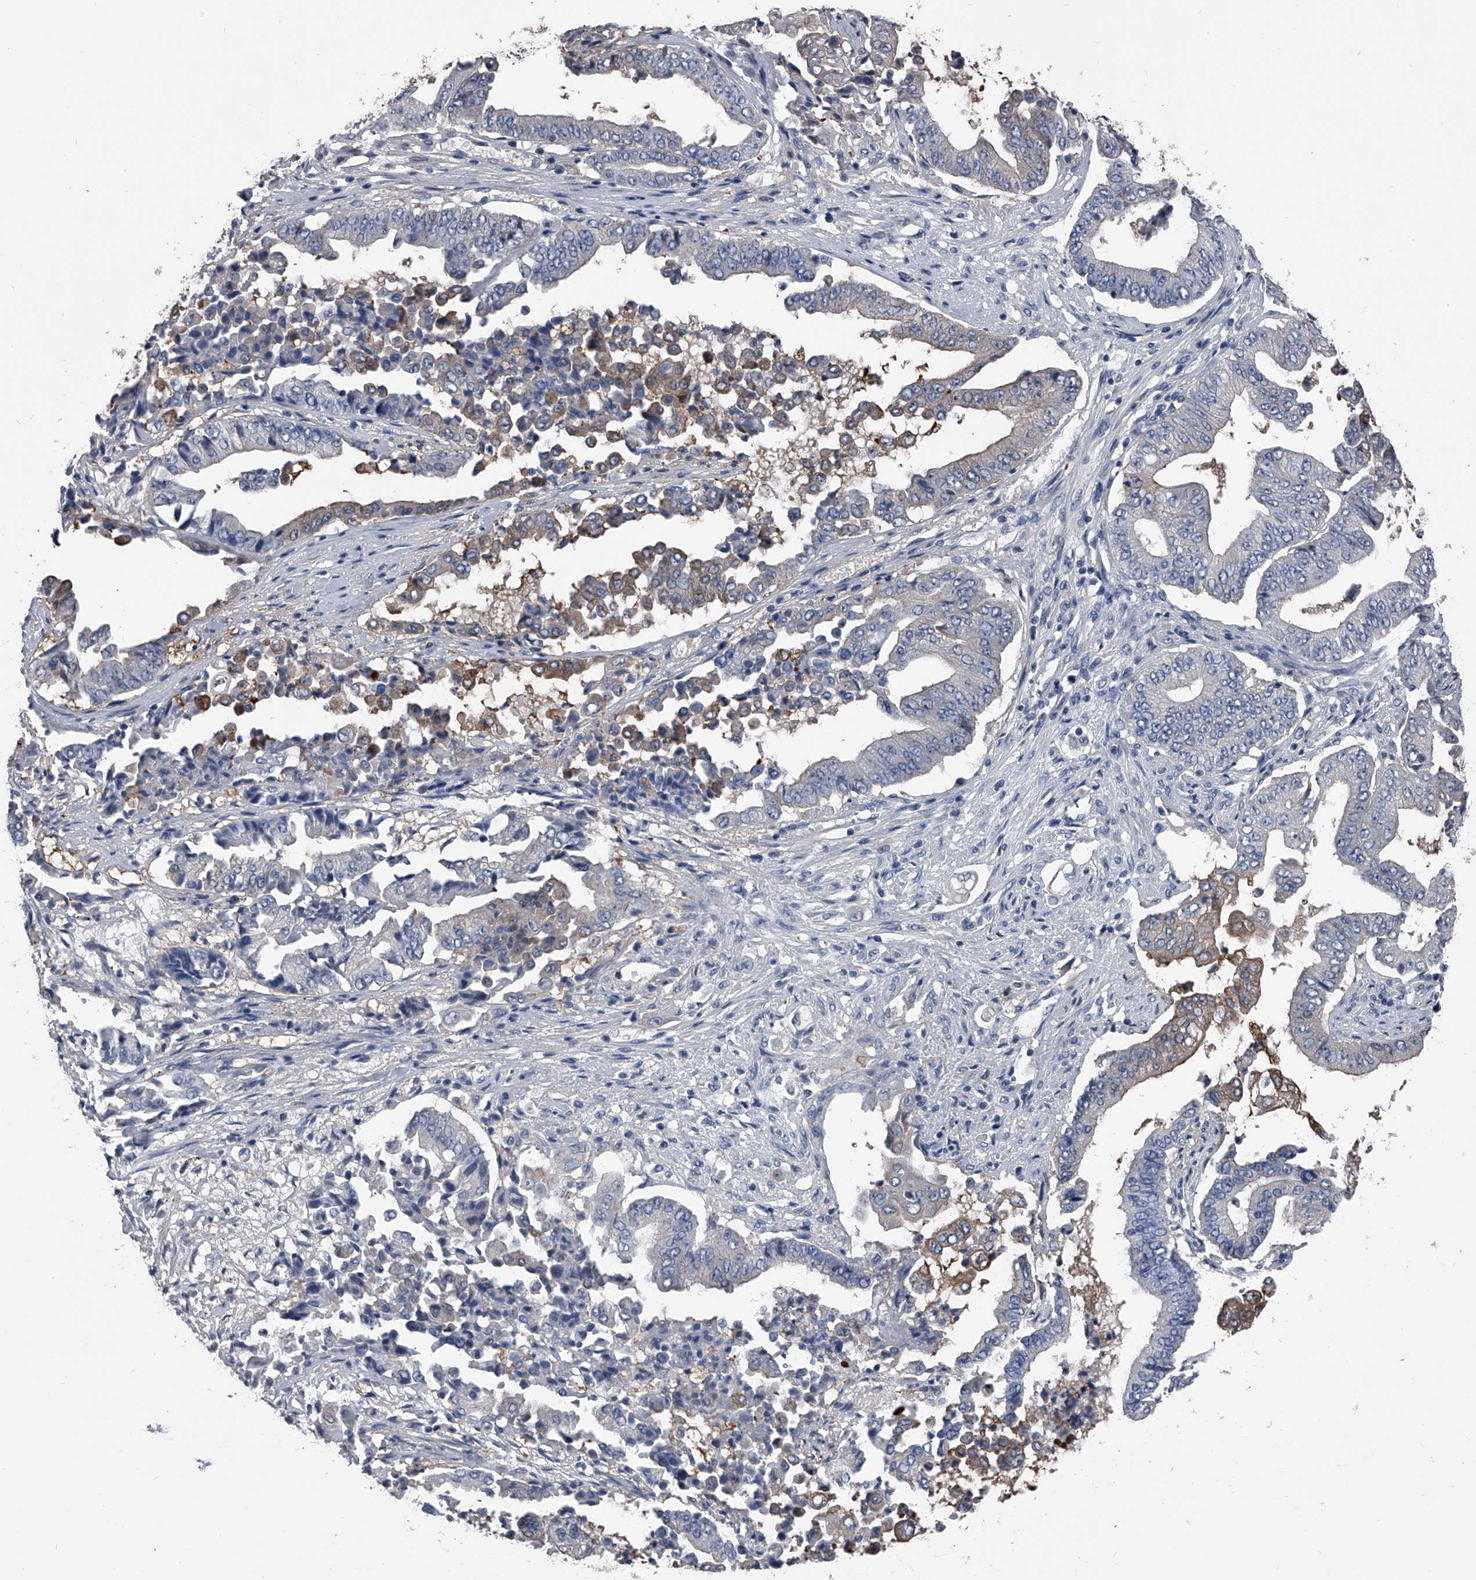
{"staining": {"intensity": "moderate", "quantity": "25%-75%", "location": "cytoplasmic/membranous"}, "tissue": "pancreatic cancer", "cell_type": "Tumor cells", "image_type": "cancer", "snomed": [{"axis": "morphology", "description": "Adenocarcinoma, NOS"}, {"axis": "topography", "description": "Pancreas"}], "caption": "Immunohistochemistry (IHC) of human pancreatic cancer demonstrates medium levels of moderate cytoplasmic/membranous staining in about 25%-75% of tumor cells.", "gene": "KIF13A", "patient": {"sex": "female", "age": 77}}